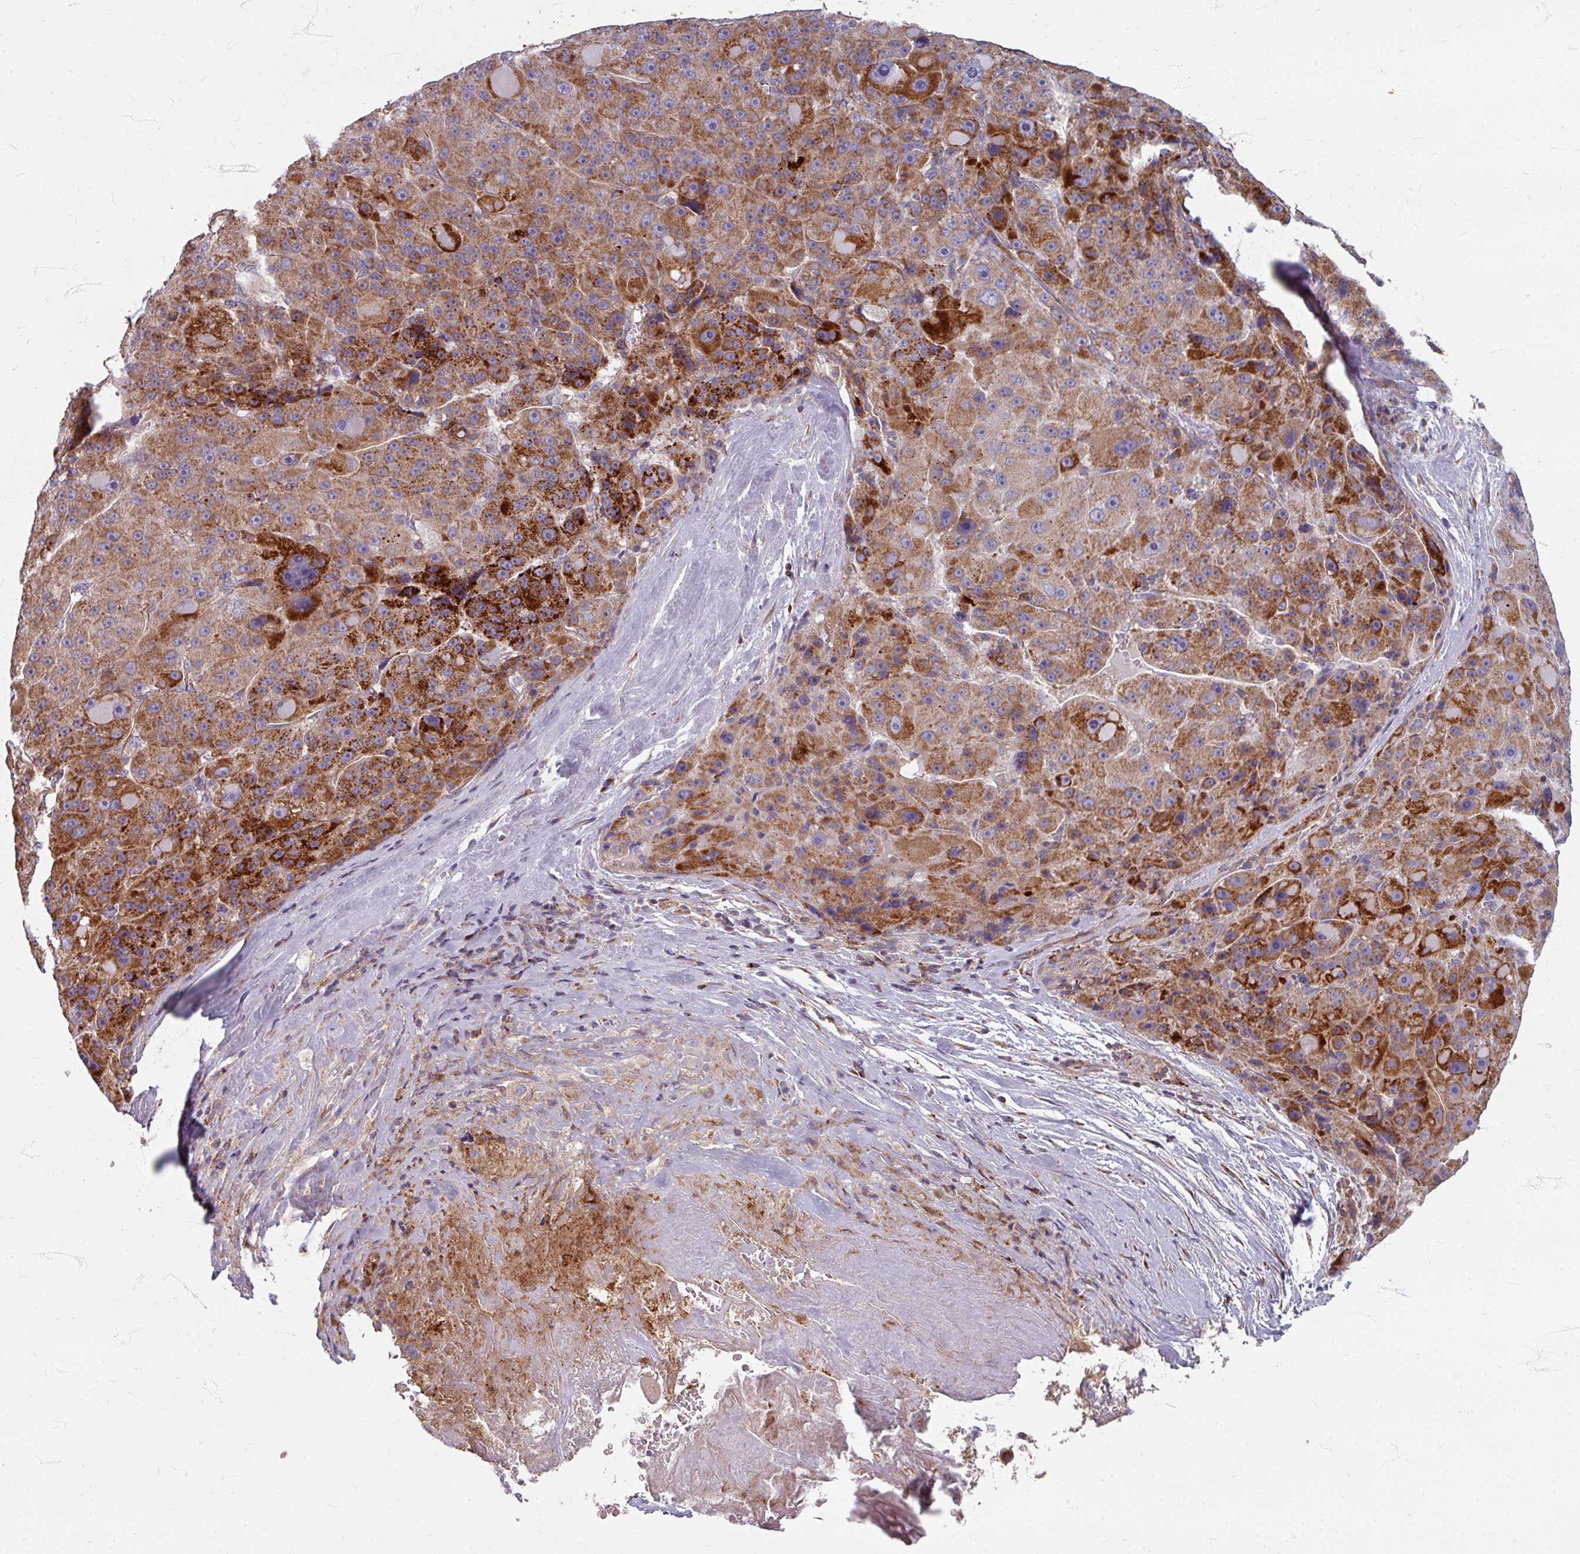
{"staining": {"intensity": "strong", "quantity": ">75%", "location": "cytoplasmic/membranous"}, "tissue": "liver cancer", "cell_type": "Tumor cells", "image_type": "cancer", "snomed": [{"axis": "morphology", "description": "Carcinoma, Hepatocellular, NOS"}, {"axis": "topography", "description": "Liver"}], "caption": "Human liver cancer stained with a protein marker shows strong staining in tumor cells.", "gene": "GABARAPL1", "patient": {"sex": "male", "age": 76}}